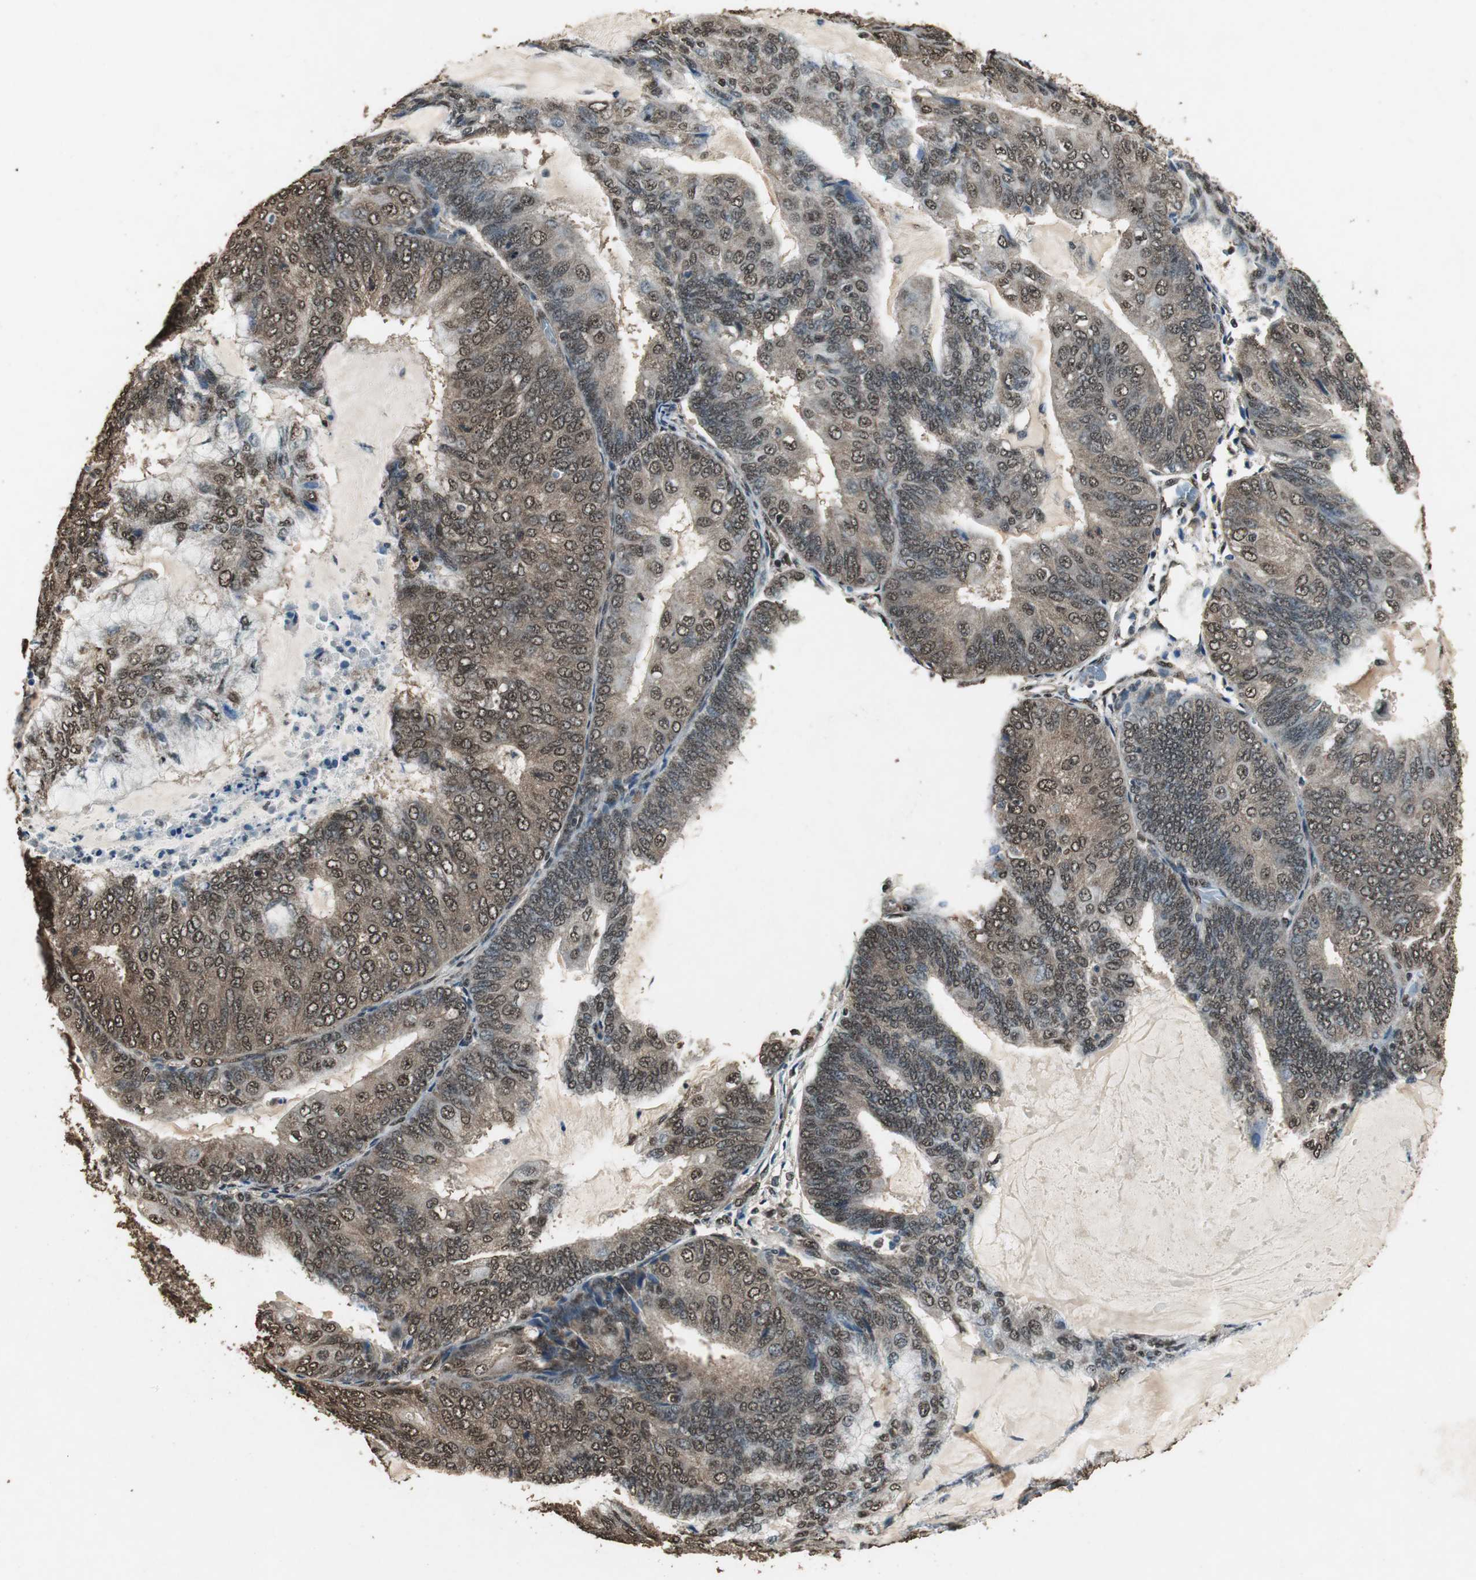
{"staining": {"intensity": "moderate", "quantity": ">75%", "location": "cytoplasmic/membranous,nuclear"}, "tissue": "endometrial cancer", "cell_type": "Tumor cells", "image_type": "cancer", "snomed": [{"axis": "morphology", "description": "Adenocarcinoma, NOS"}, {"axis": "topography", "description": "Endometrium"}], "caption": "High-power microscopy captured an immunohistochemistry (IHC) photomicrograph of endometrial adenocarcinoma, revealing moderate cytoplasmic/membranous and nuclear expression in about >75% of tumor cells.", "gene": "PPP1R13B", "patient": {"sex": "female", "age": 81}}